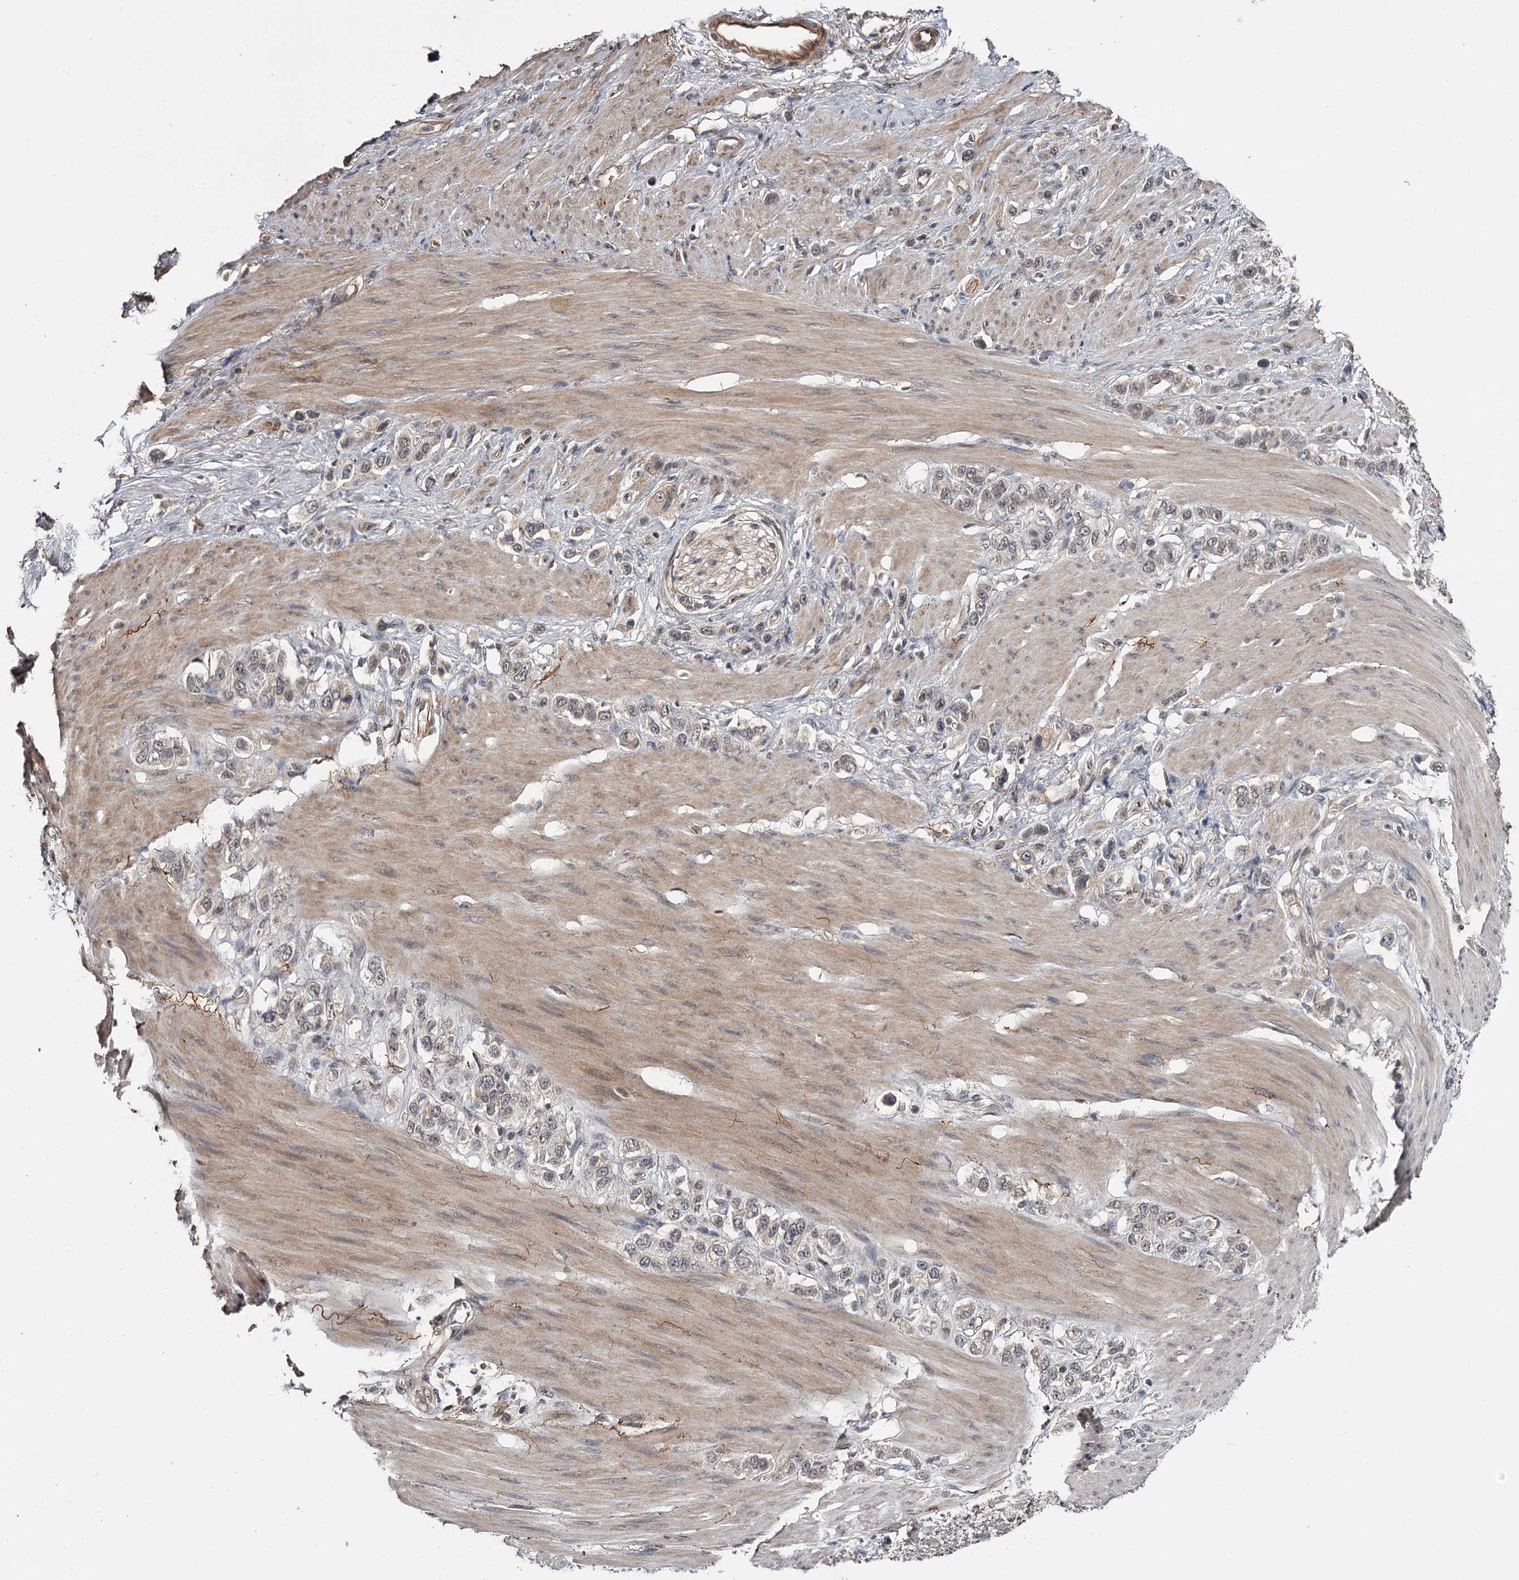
{"staining": {"intensity": "negative", "quantity": "none", "location": "none"}, "tissue": "stomach cancer", "cell_type": "Tumor cells", "image_type": "cancer", "snomed": [{"axis": "morphology", "description": "Adenocarcinoma, NOS"}, {"axis": "morphology", "description": "Adenocarcinoma, High grade"}, {"axis": "topography", "description": "Stomach, upper"}, {"axis": "topography", "description": "Stomach, lower"}], "caption": "High-grade adenocarcinoma (stomach) was stained to show a protein in brown. There is no significant expression in tumor cells.", "gene": "CWF19L2", "patient": {"sex": "female", "age": 65}}